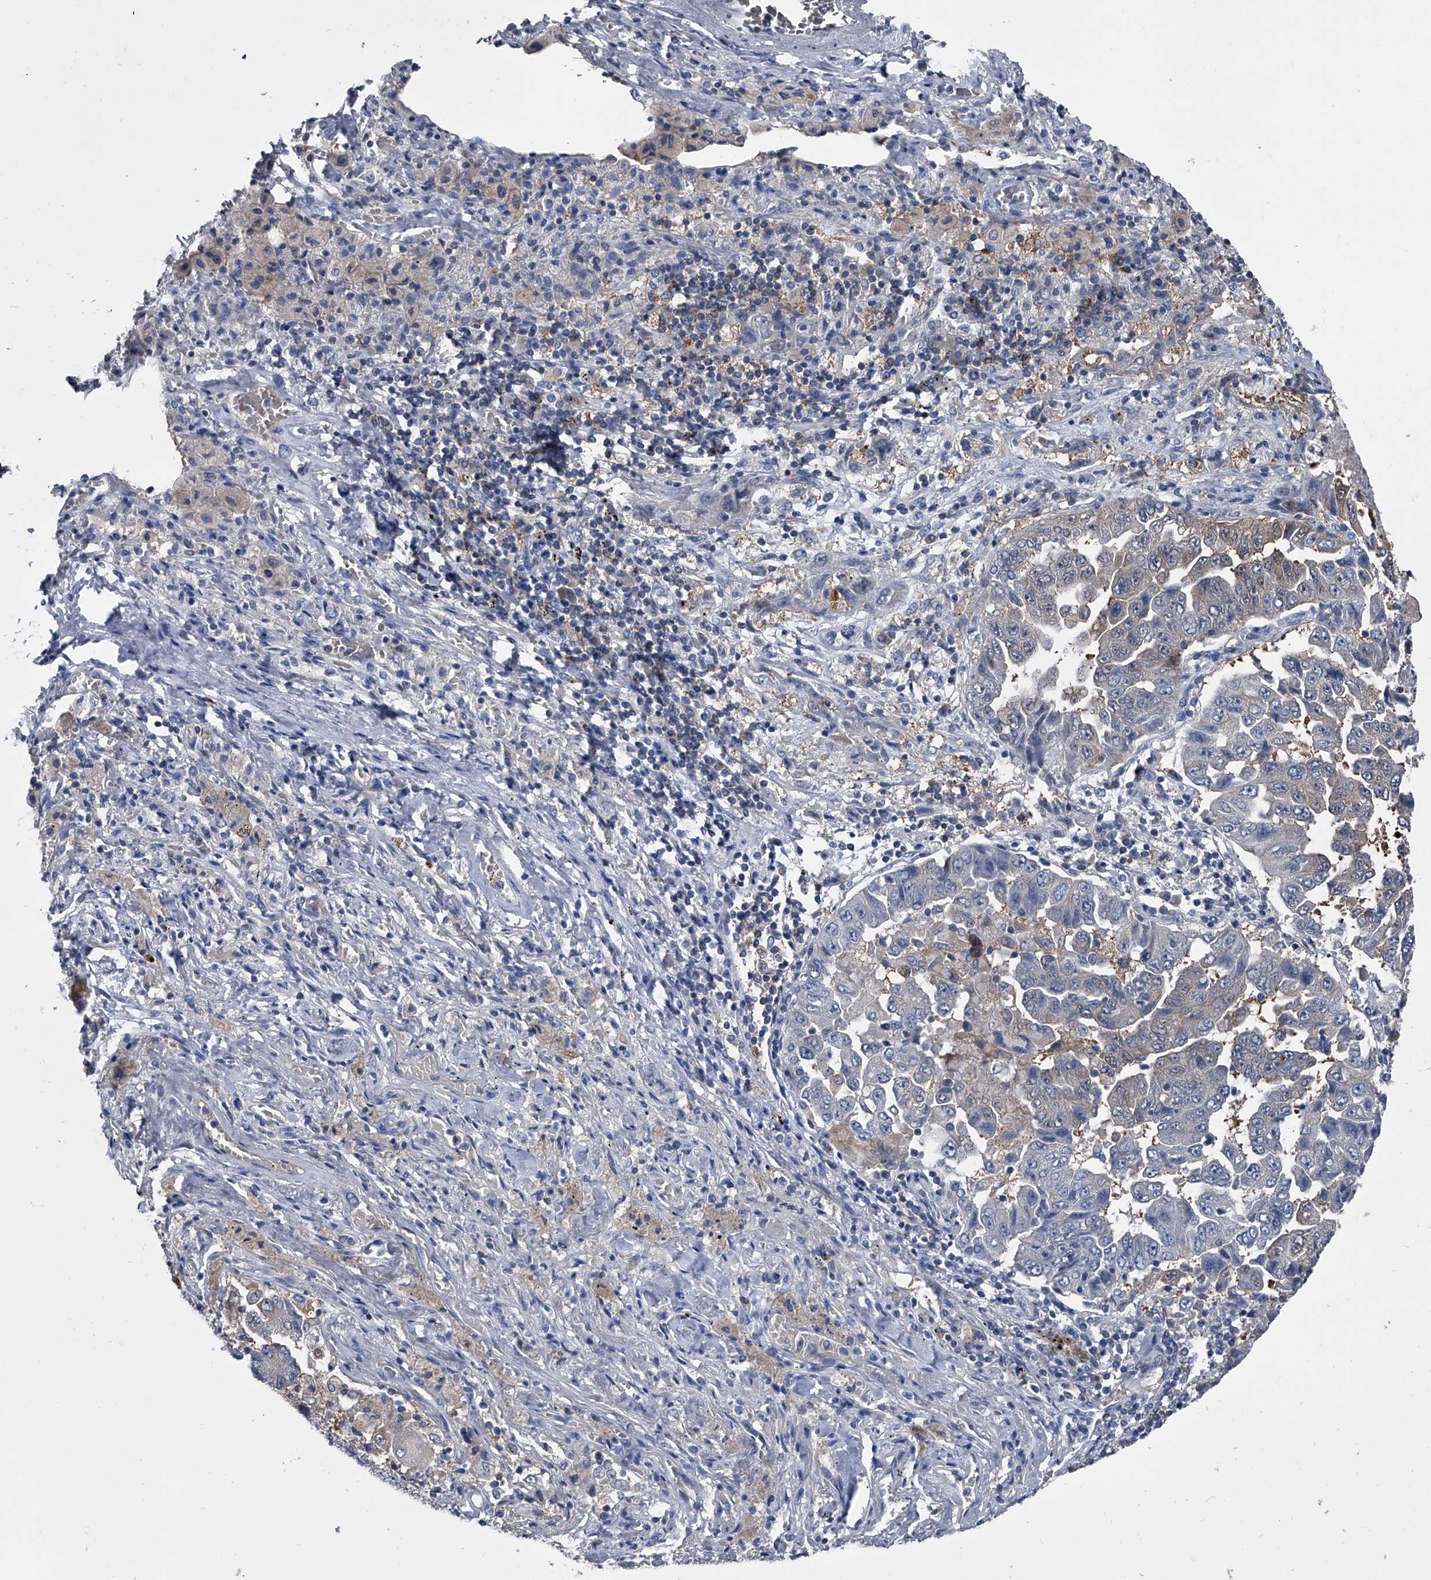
{"staining": {"intensity": "negative", "quantity": "none", "location": "none"}, "tissue": "lung cancer", "cell_type": "Tumor cells", "image_type": "cancer", "snomed": [{"axis": "morphology", "description": "Adenocarcinoma, NOS"}, {"axis": "topography", "description": "Lung"}], "caption": "Lung adenocarcinoma was stained to show a protein in brown. There is no significant positivity in tumor cells.", "gene": "KIF13A", "patient": {"sex": "female", "age": 51}}